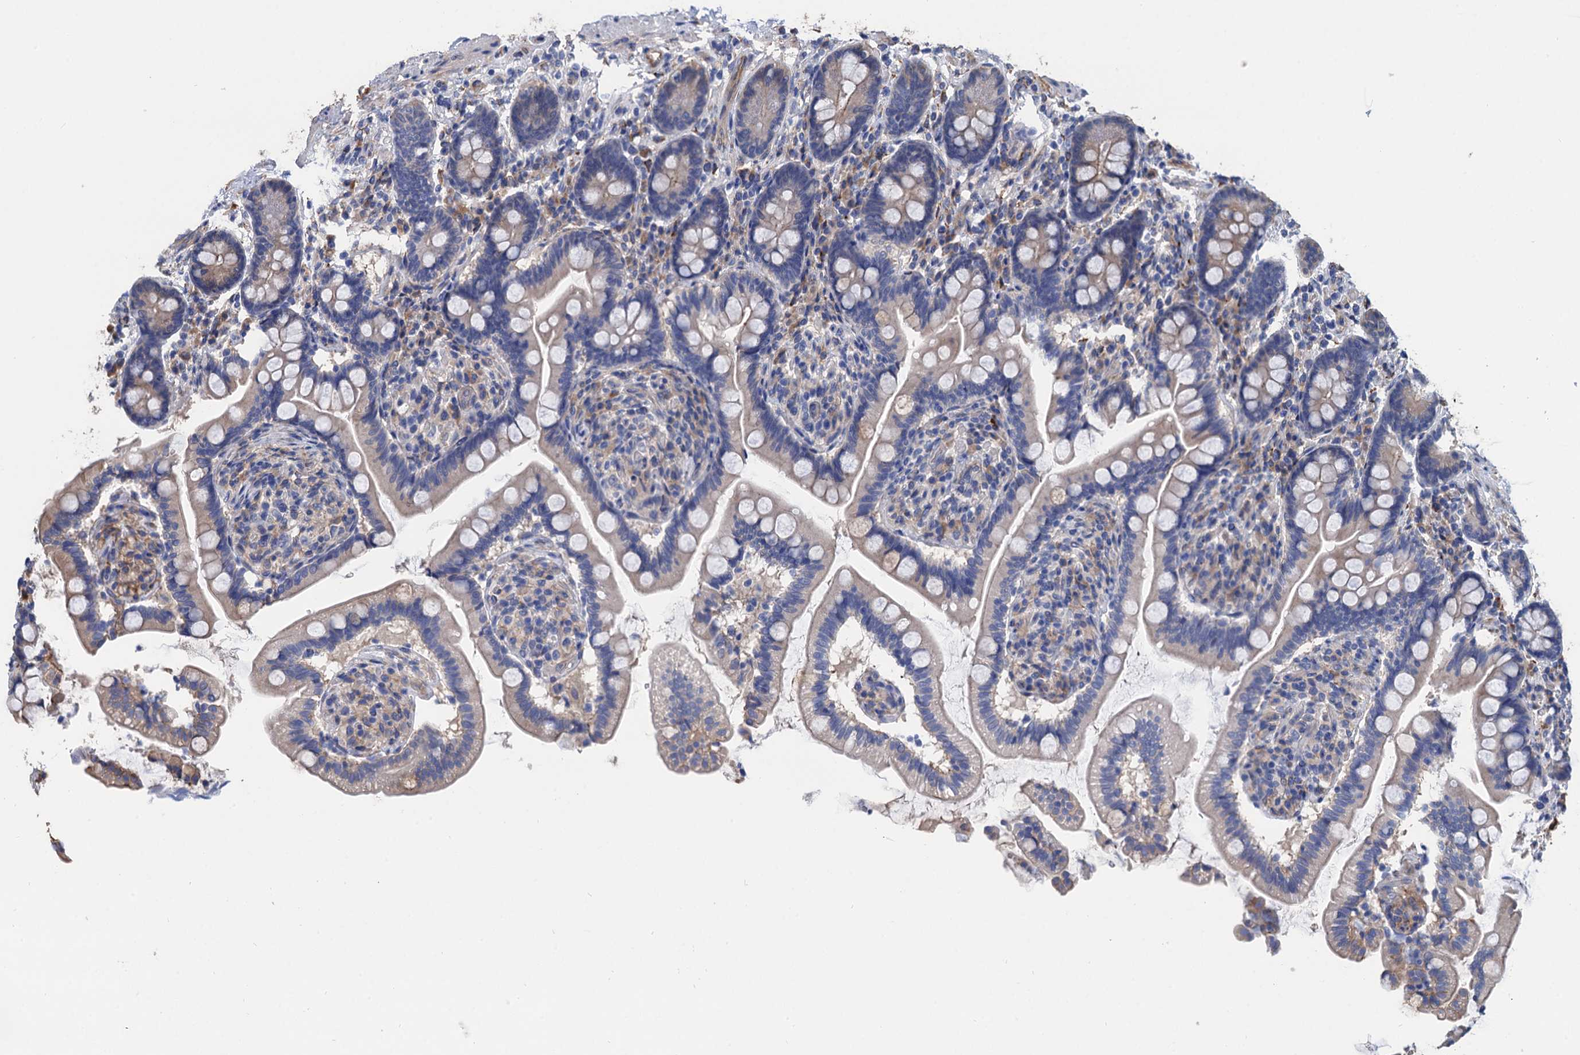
{"staining": {"intensity": "weak", "quantity": "25%-75%", "location": "cytoplasmic/membranous"}, "tissue": "small intestine", "cell_type": "Glandular cells", "image_type": "normal", "snomed": [{"axis": "morphology", "description": "Normal tissue, NOS"}, {"axis": "topography", "description": "Small intestine"}], "caption": "A high-resolution histopathology image shows immunohistochemistry staining of unremarkable small intestine, which displays weak cytoplasmic/membranous expression in about 25%-75% of glandular cells.", "gene": "CNNM1", "patient": {"sex": "female", "age": 64}}